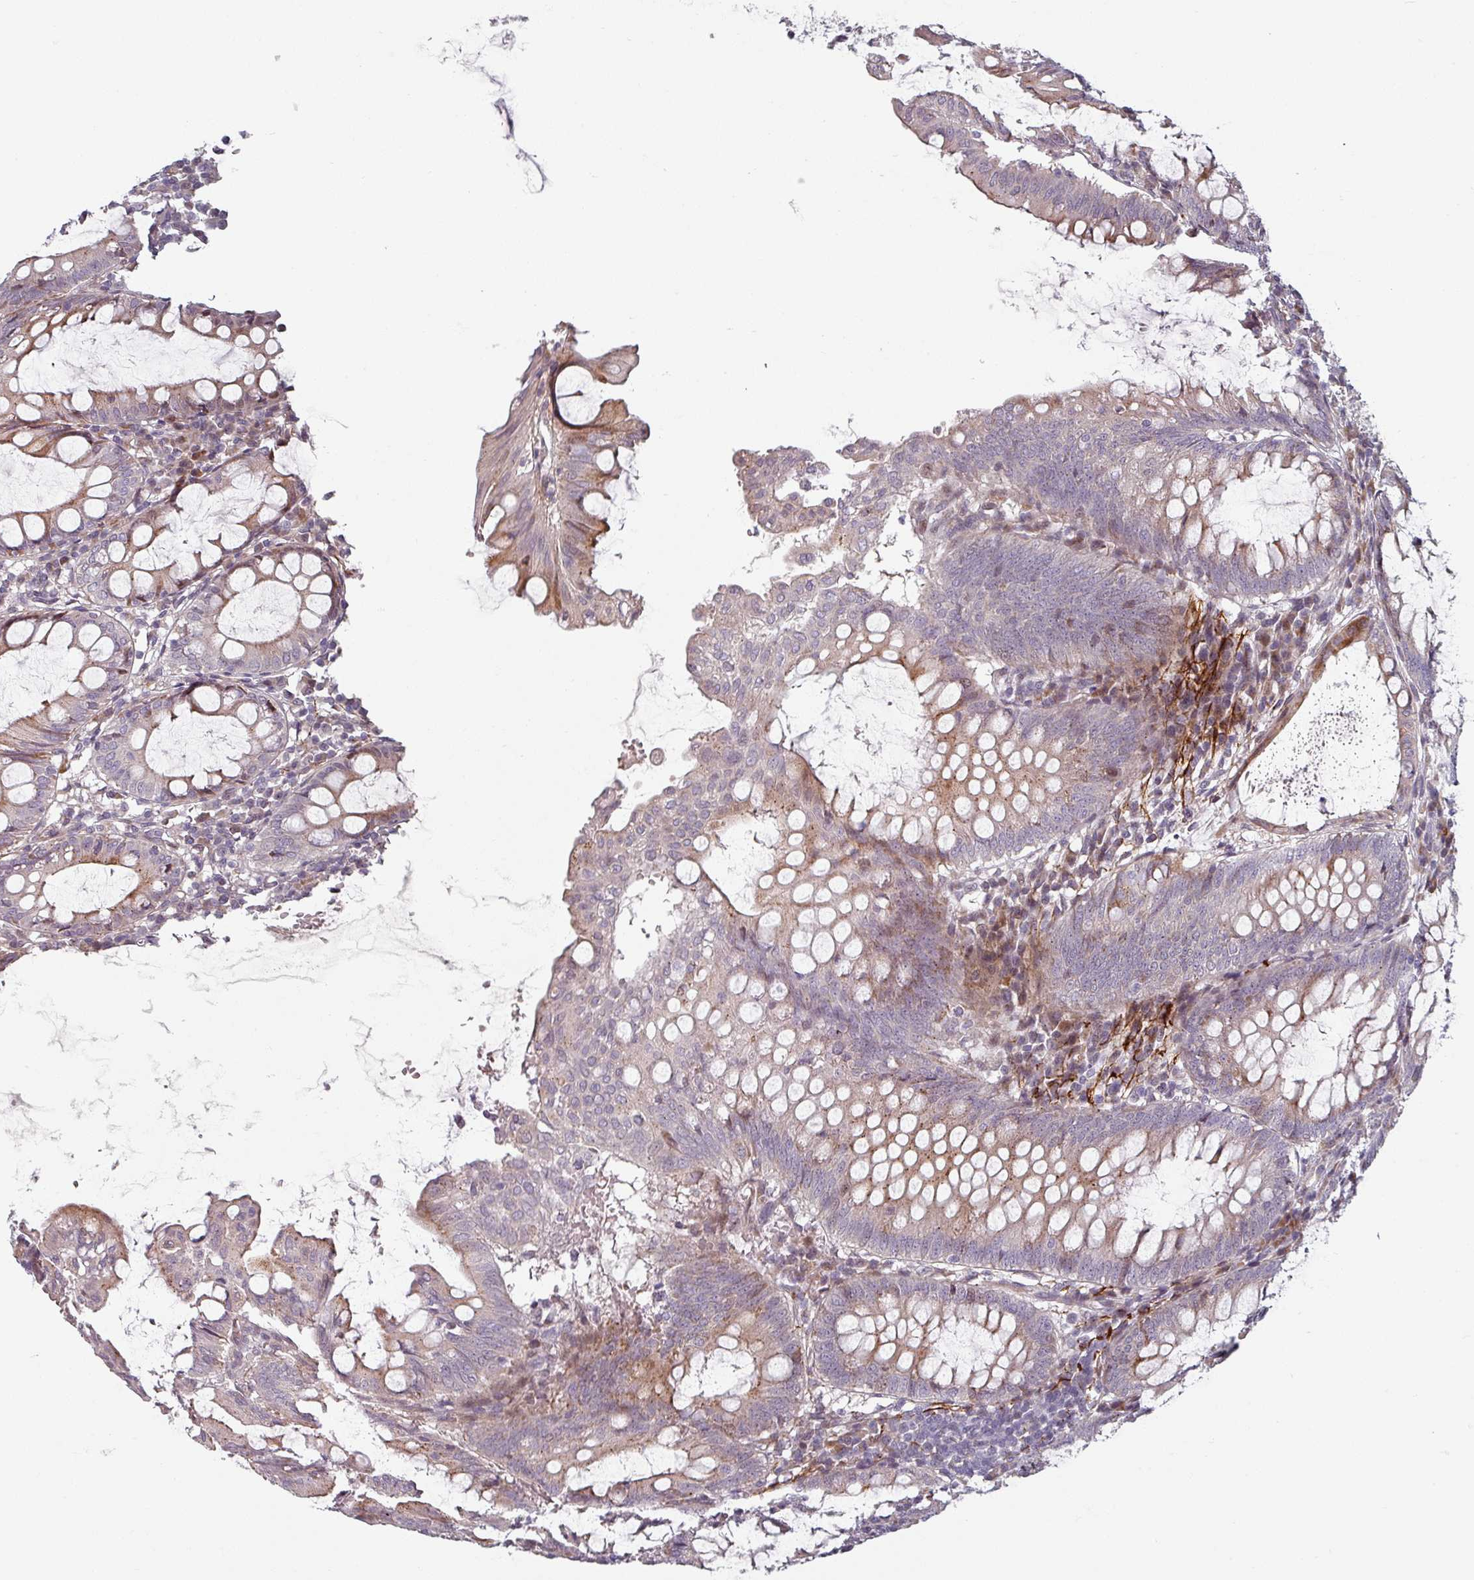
{"staining": {"intensity": "moderate", "quantity": "25%-75%", "location": "cytoplasmic/membranous"}, "tissue": "appendix", "cell_type": "Glandular cells", "image_type": "normal", "snomed": [{"axis": "morphology", "description": "Normal tissue, NOS"}, {"axis": "topography", "description": "Appendix"}], "caption": "Protein staining by IHC reveals moderate cytoplasmic/membranous expression in approximately 25%-75% of glandular cells in unremarkable appendix.", "gene": "CYB5RL", "patient": {"sex": "male", "age": 83}}